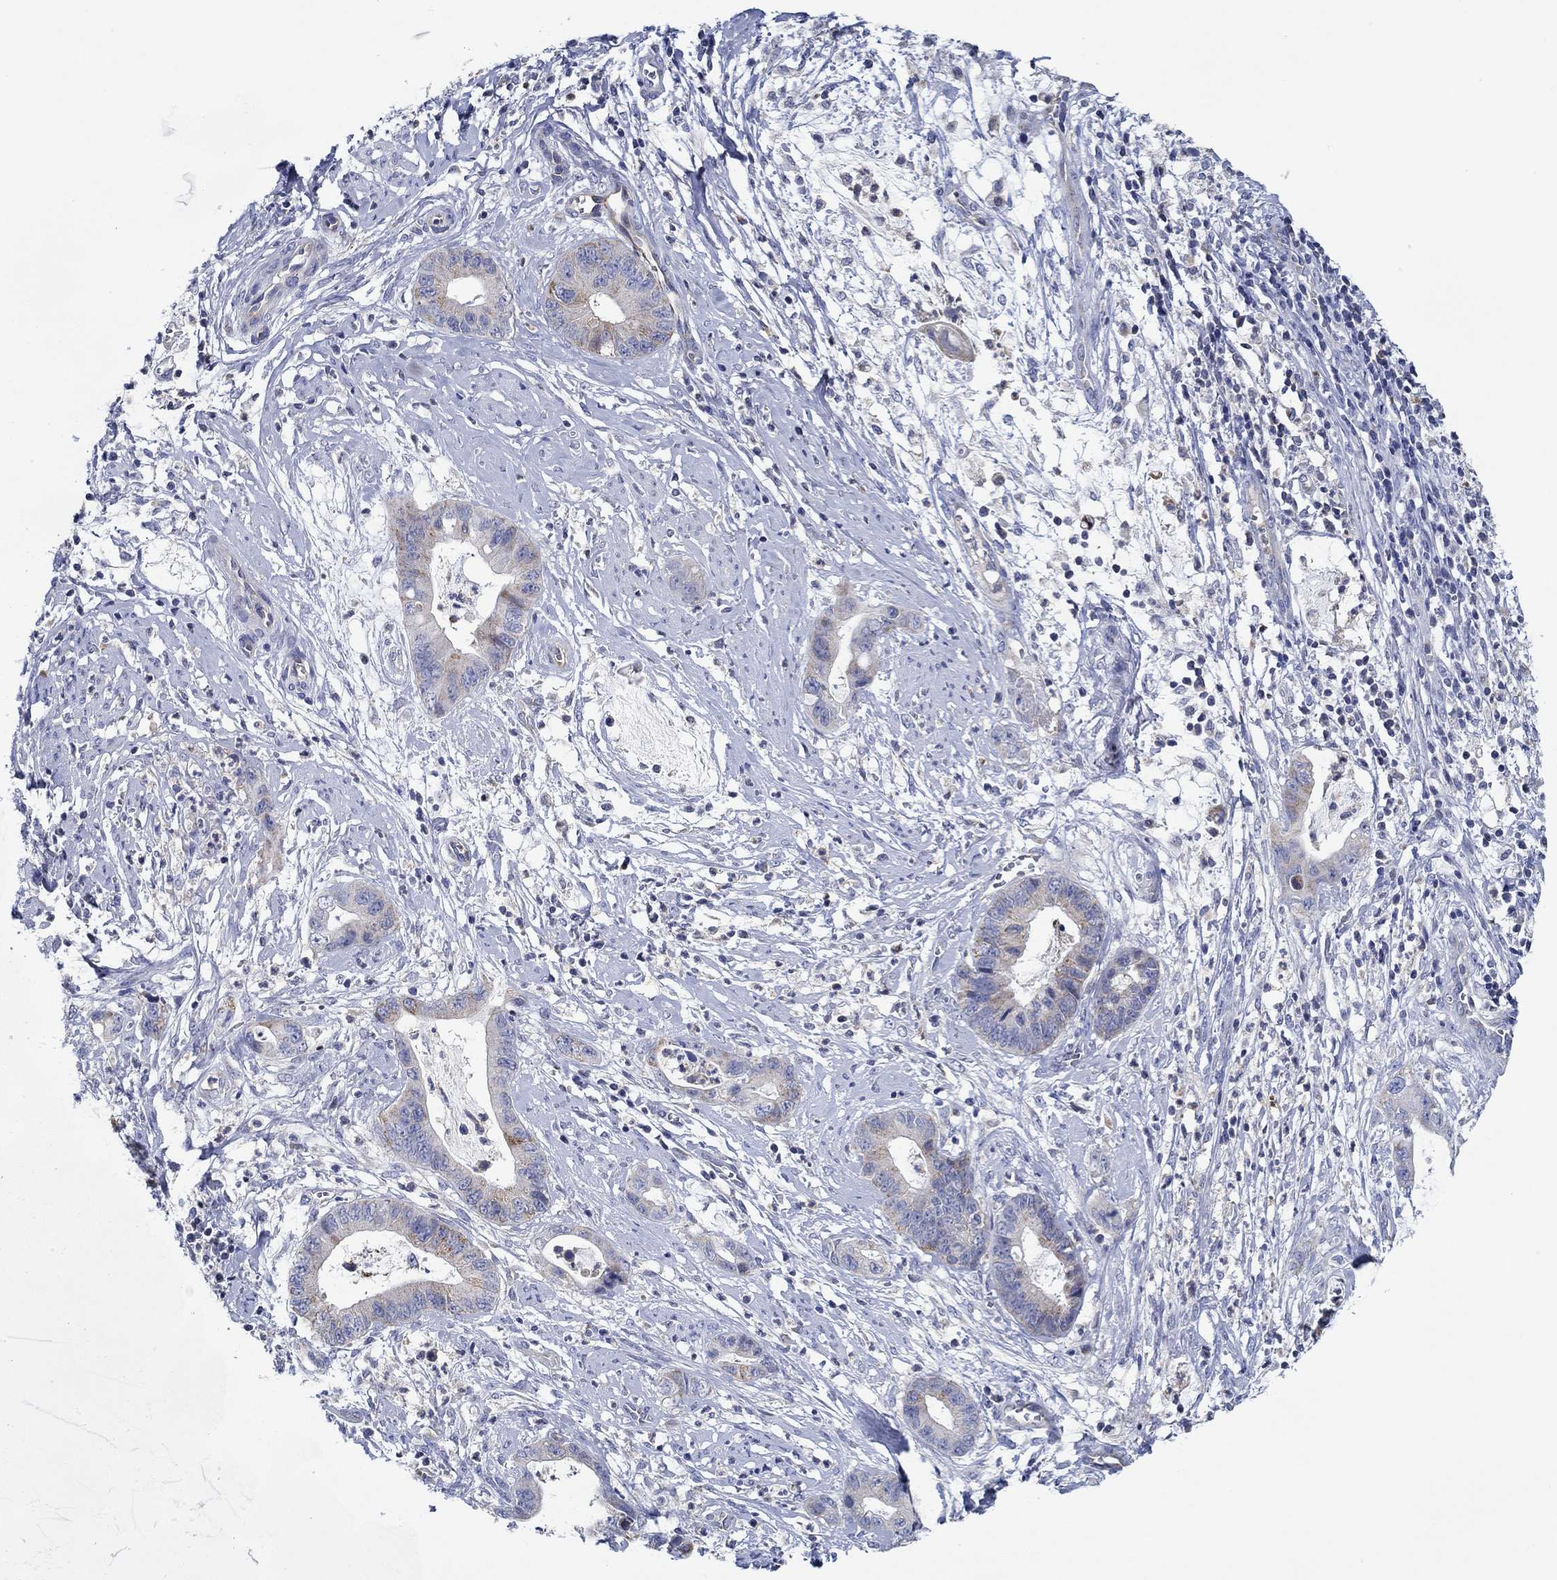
{"staining": {"intensity": "moderate", "quantity": "<25%", "location": "cytoplasmic/membranous"}, "tissue": "cervical cancer", "cell_type": "Tumor cells", "image_type": "cancer", "snomed": [{"axis": "morphology", "description": "Adenocarcinoma, NOS"}, {"axis": "topography", "description": "Cervix"}], "caption": "Protein staining by immunohistochemistry shows moderate cytoplasmic/membranous staining in approximately <25% of tumor cells in cervical cancer.", "gene": "CFAP61", "patient": {"sex": "female", "age": 44}}